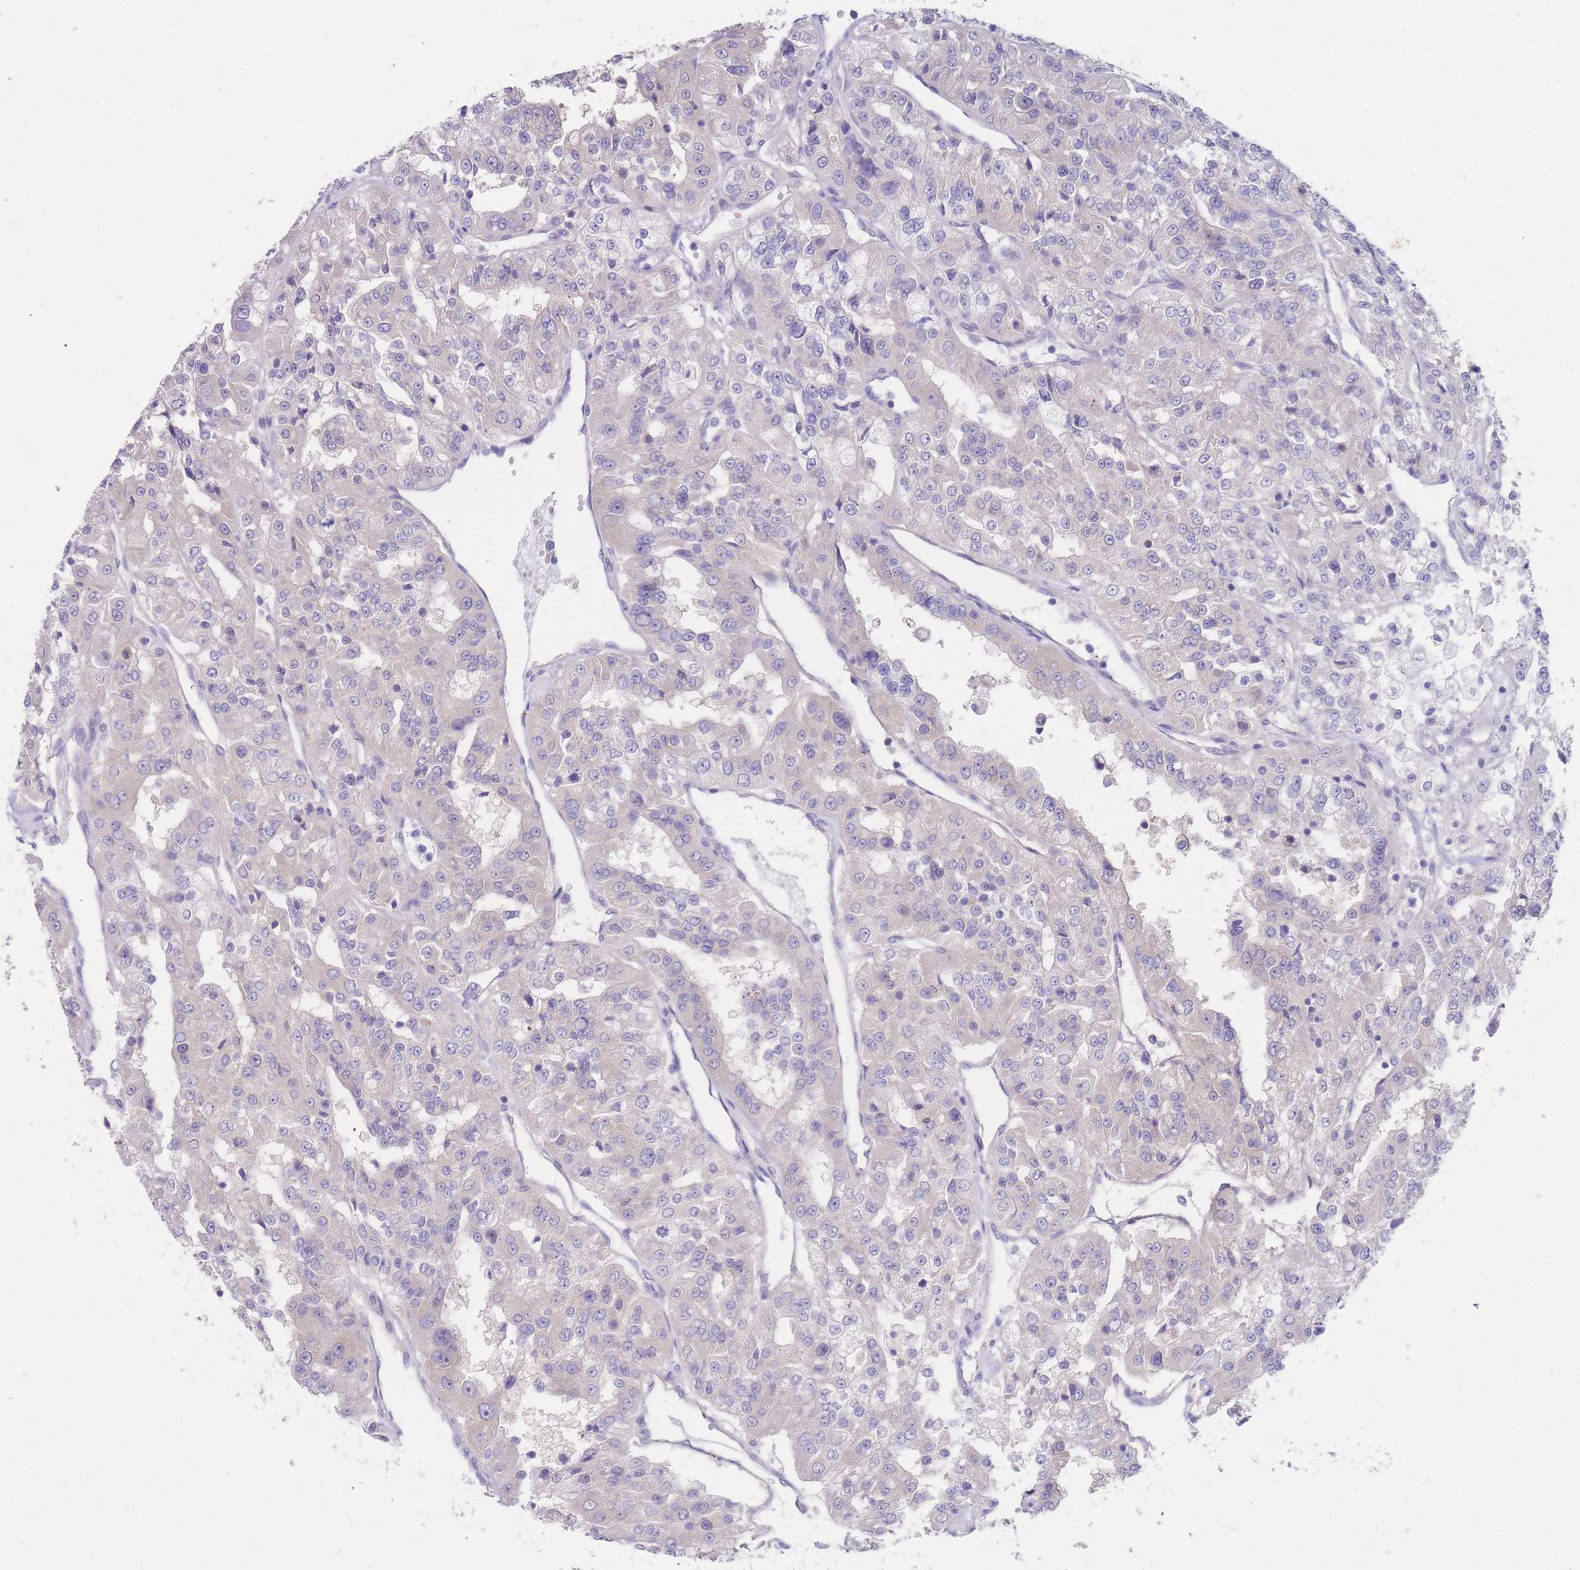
{"staining": {"intensity": "negative", "quantity": "none", "location": "none"}, "tissue": "renal cancer", "cell_type": "Tumor cells", "image_type": "cancer", "snomed": [{"axis": "morphology", "description": "Adenocarcinoma, NOS"}, {"axis": "topography", "description": "Kidney"}], "caption": "Histopathology image shows no protein expression in tumor cells of renal cancer (adenocarcinoma) tissue.", "gene": "ZNF281", "patient": {"sex": "female", "age": 63}}